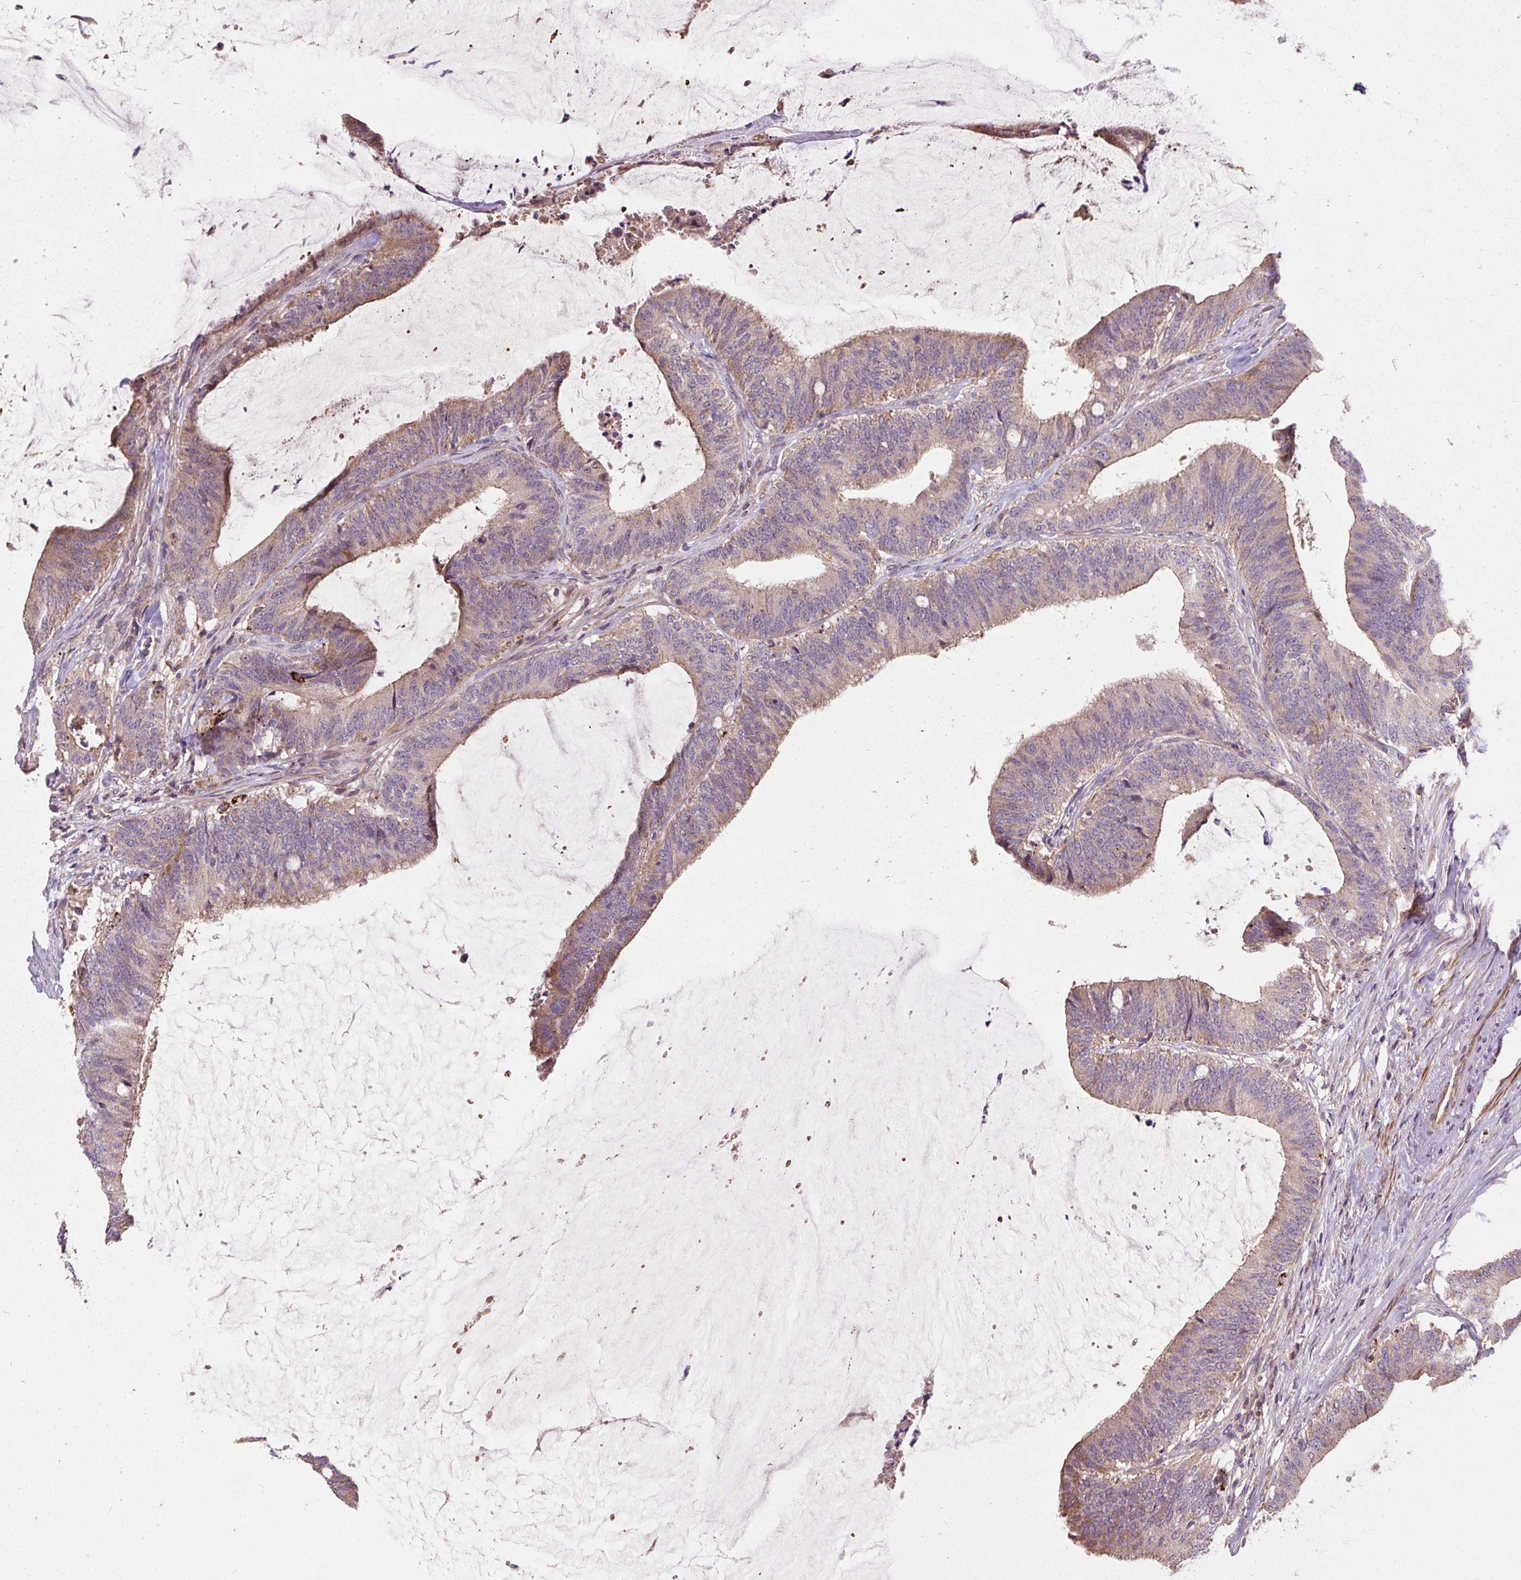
{"staining": {"intensity": "weak", "quantity": ">75%", "location": "cytoplasmic/membranous"}, "tissue": "colorectal cancer", "cell_type": "Tumor cells", "image_type": "cancer", "snomed": [{"axis": "morphology", "description": "Adenocarcinoma, NOS"}, {"axis": "topography", "description": "Colon"}], "caption": "DAB immunohistochemical staining of colorectal adenocarcinoma reveals weak cytoplasmic/membranous protein staining in about >75% of tumor cells. (brown staining indicates protein expression, while blue staining denotes nuclei).", "gene": "PRIMPOL", "patient": {"sex": "female", "age": 43}}